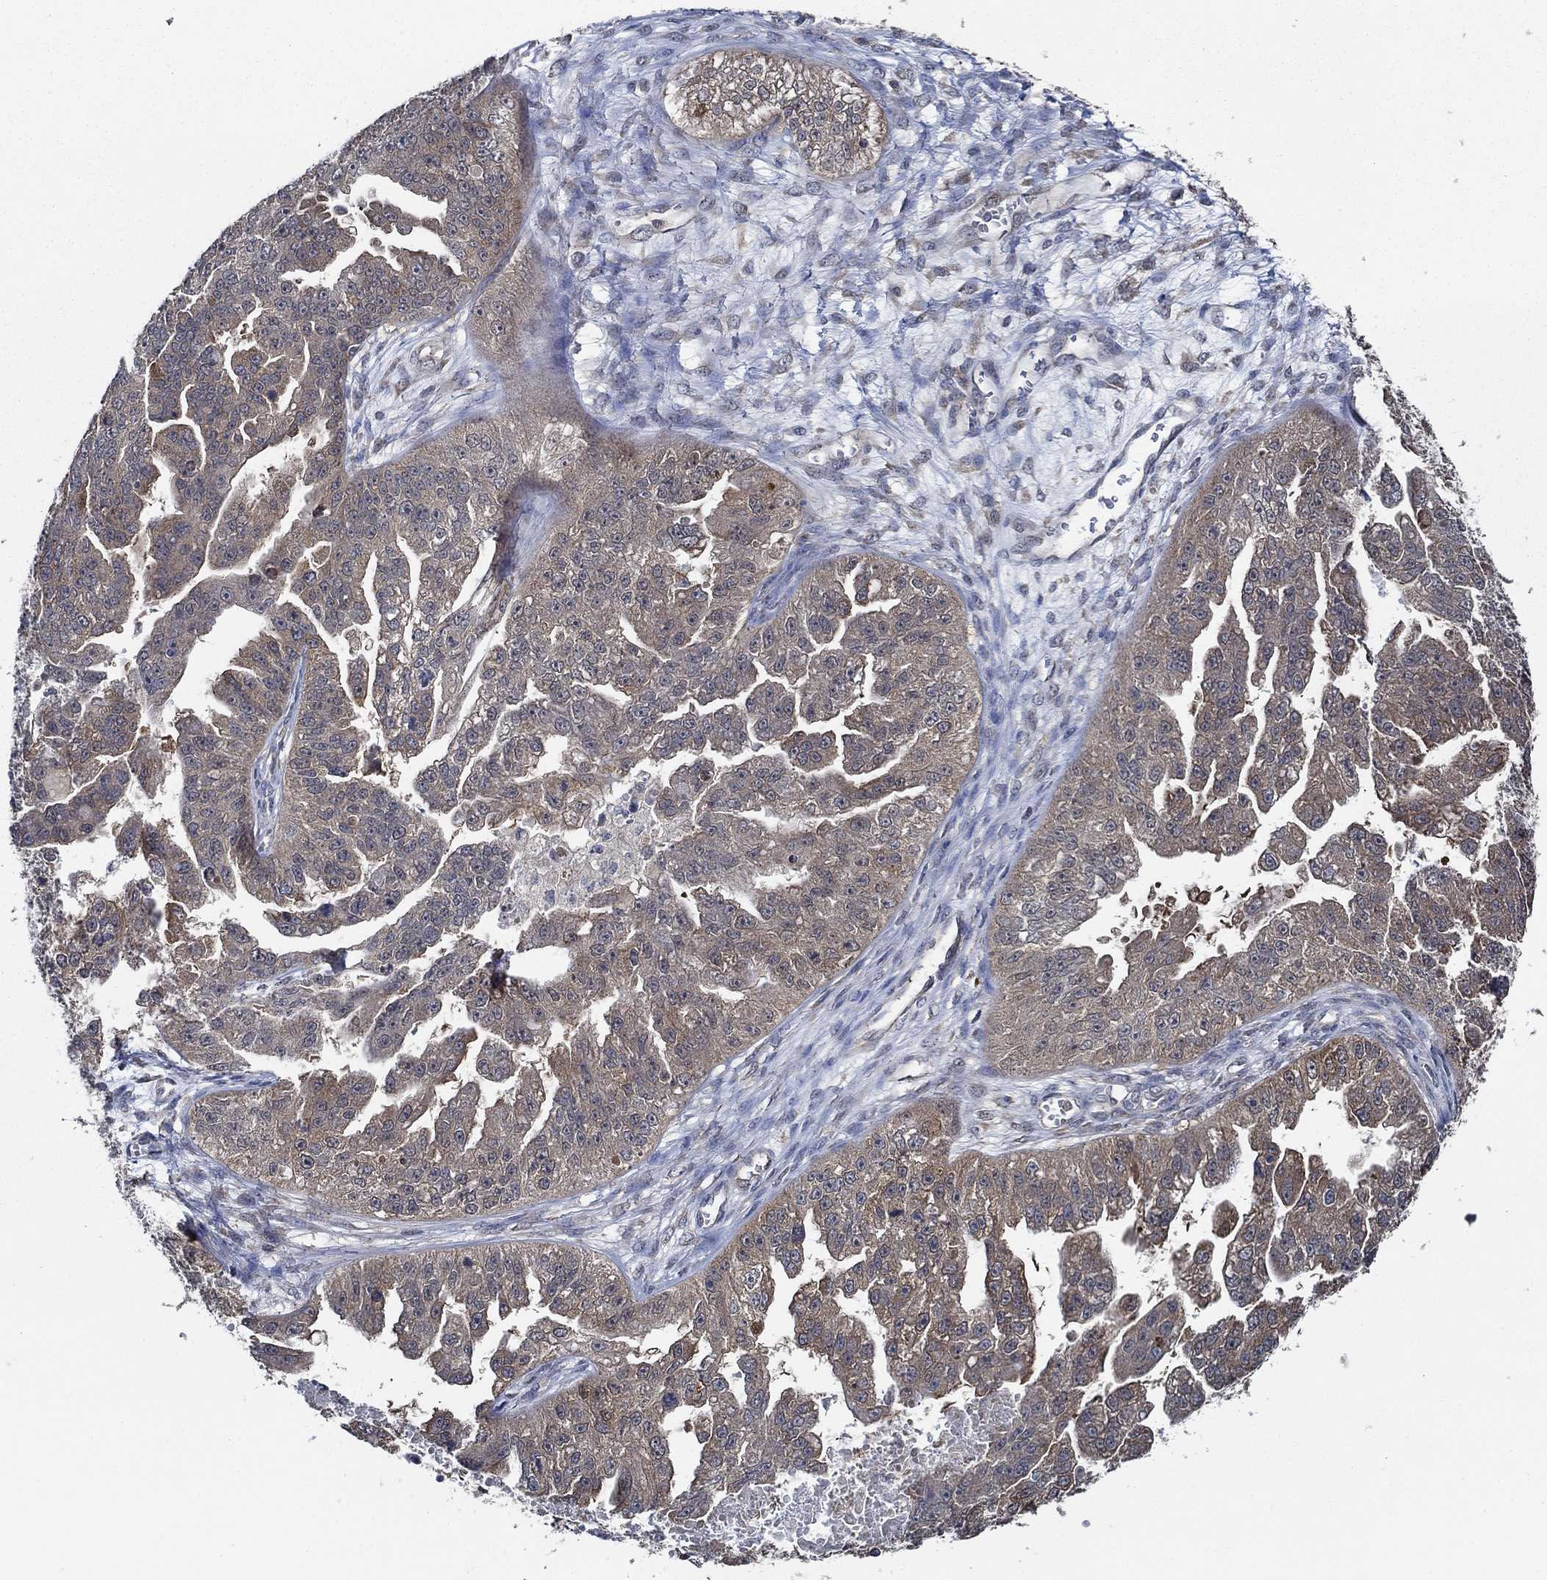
{"staining": {"intensity": "weak", "quantity": "25%-75%", "location": "cytoplasmic/membranous"}, "tissue": "ovarian cancer", "cell_type": "Tumor cells", "image_type": "cancer", "snomed": [{"axis": "morphology", "description": "Cystadenocarcinoma, serous, NOS"}, {"axis": "topography", "description": "Ovary"}], "caption": "Weak cytoplasmic/membranous expression is appreciated in about 25%-75% of tumor cells in ovarian cancer (serous cystadenocarcinoma). The protein is shown in brown color, while the nuclei are stained blue.", "gene": "DACT1", "patient": {"sex": "female", "age": 58}}